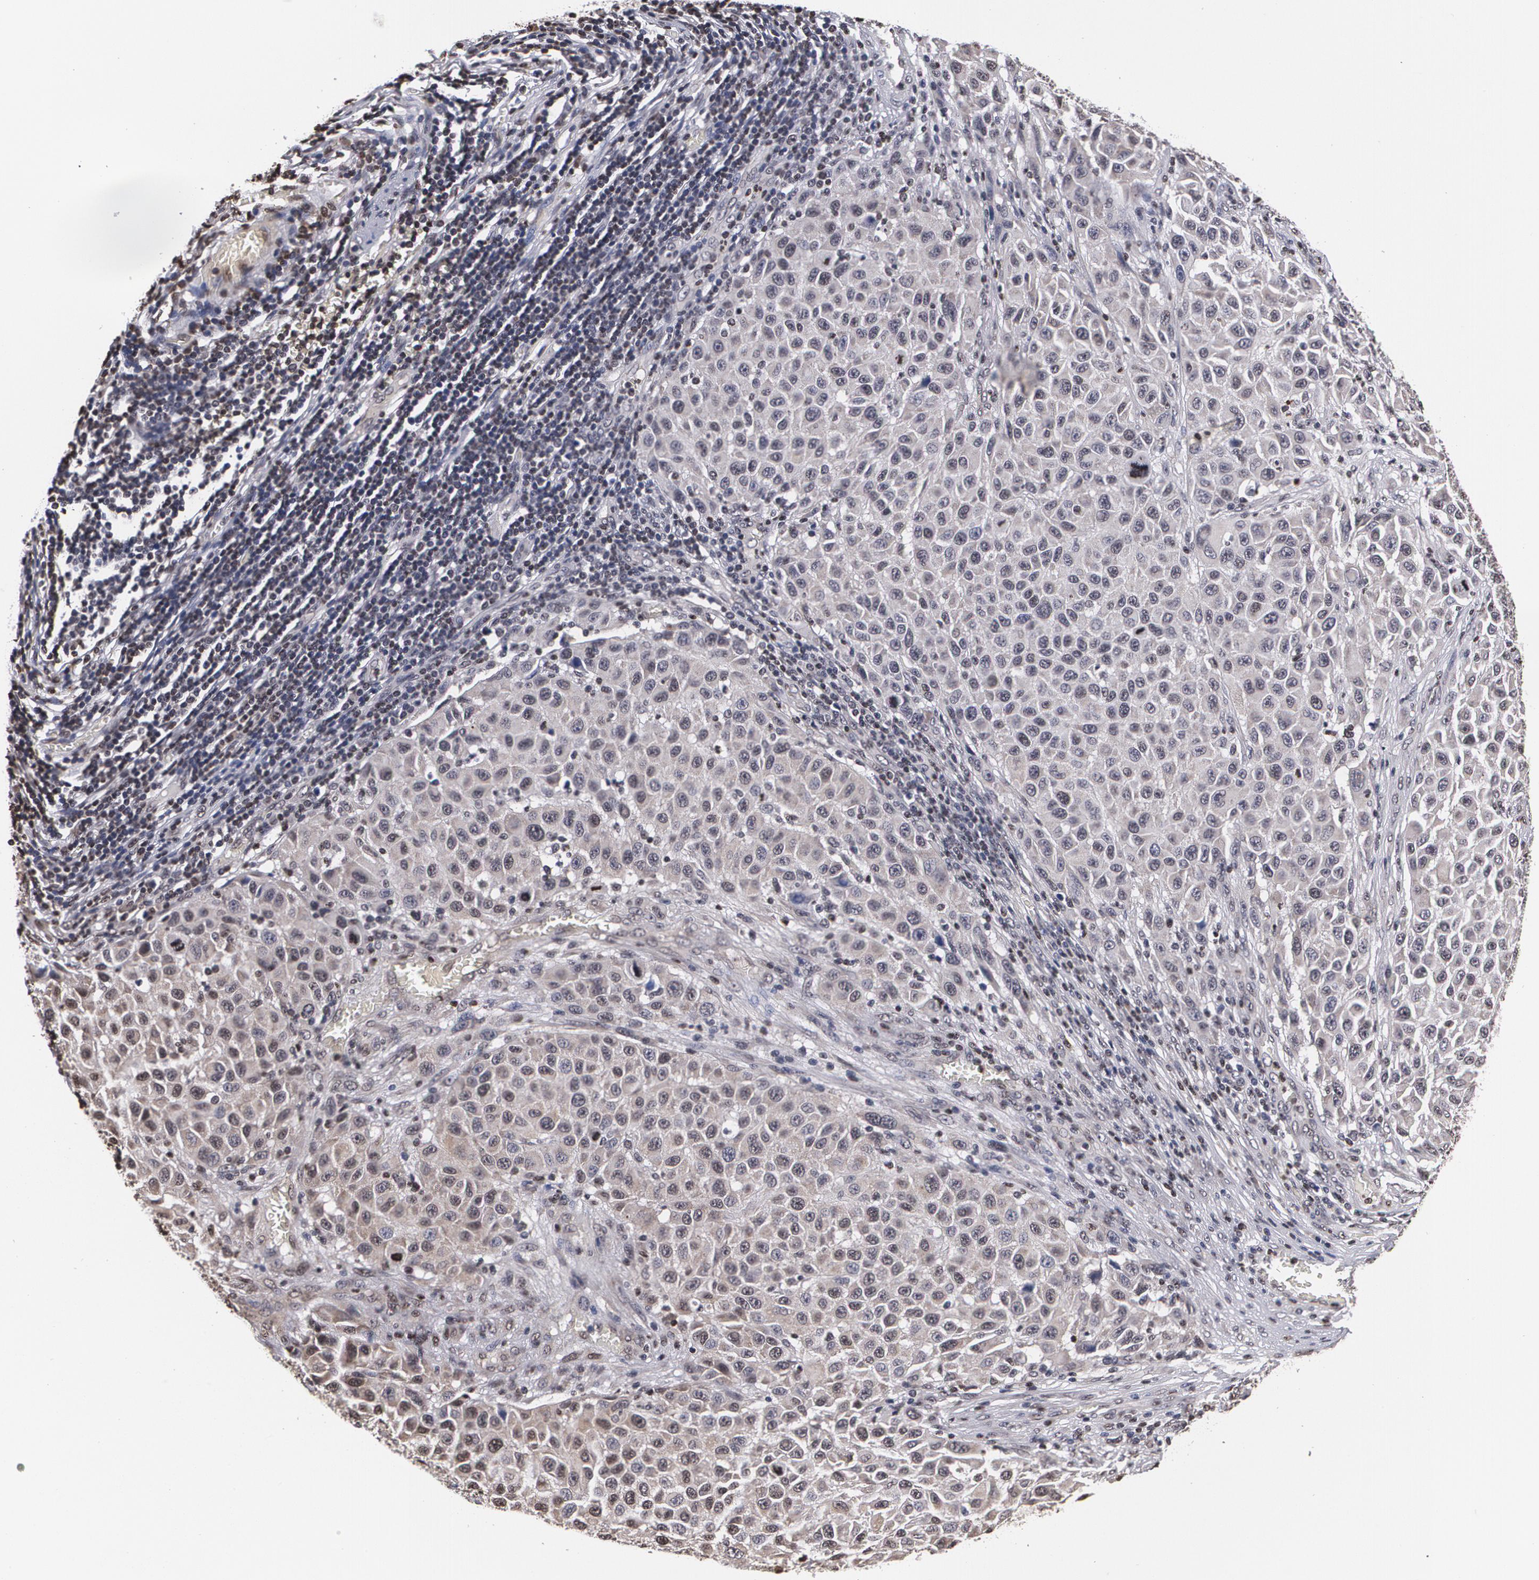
{"staining": {"intensity": "weak", "quantity": "25%-75%", "location": "cytoplasmic/membranous,nuclear"}, "tissue": "melanoma", "cell_type": "Tumor cells", "image_type": "cancer", "snomed": [{"axis": "morphology", "description": "Malignant melanoma, Metastatic site"}, {"axis": "topography", "description": "Lymph node"}], "caption": "Immunohistochemical staining of human melanoma exhibits weak cytoplasmic/membranous and nuclear protein staining in about 25%-75% of tumor cells.", "gene": "MVP", "patient": {"sex": "male", "age": 61}}